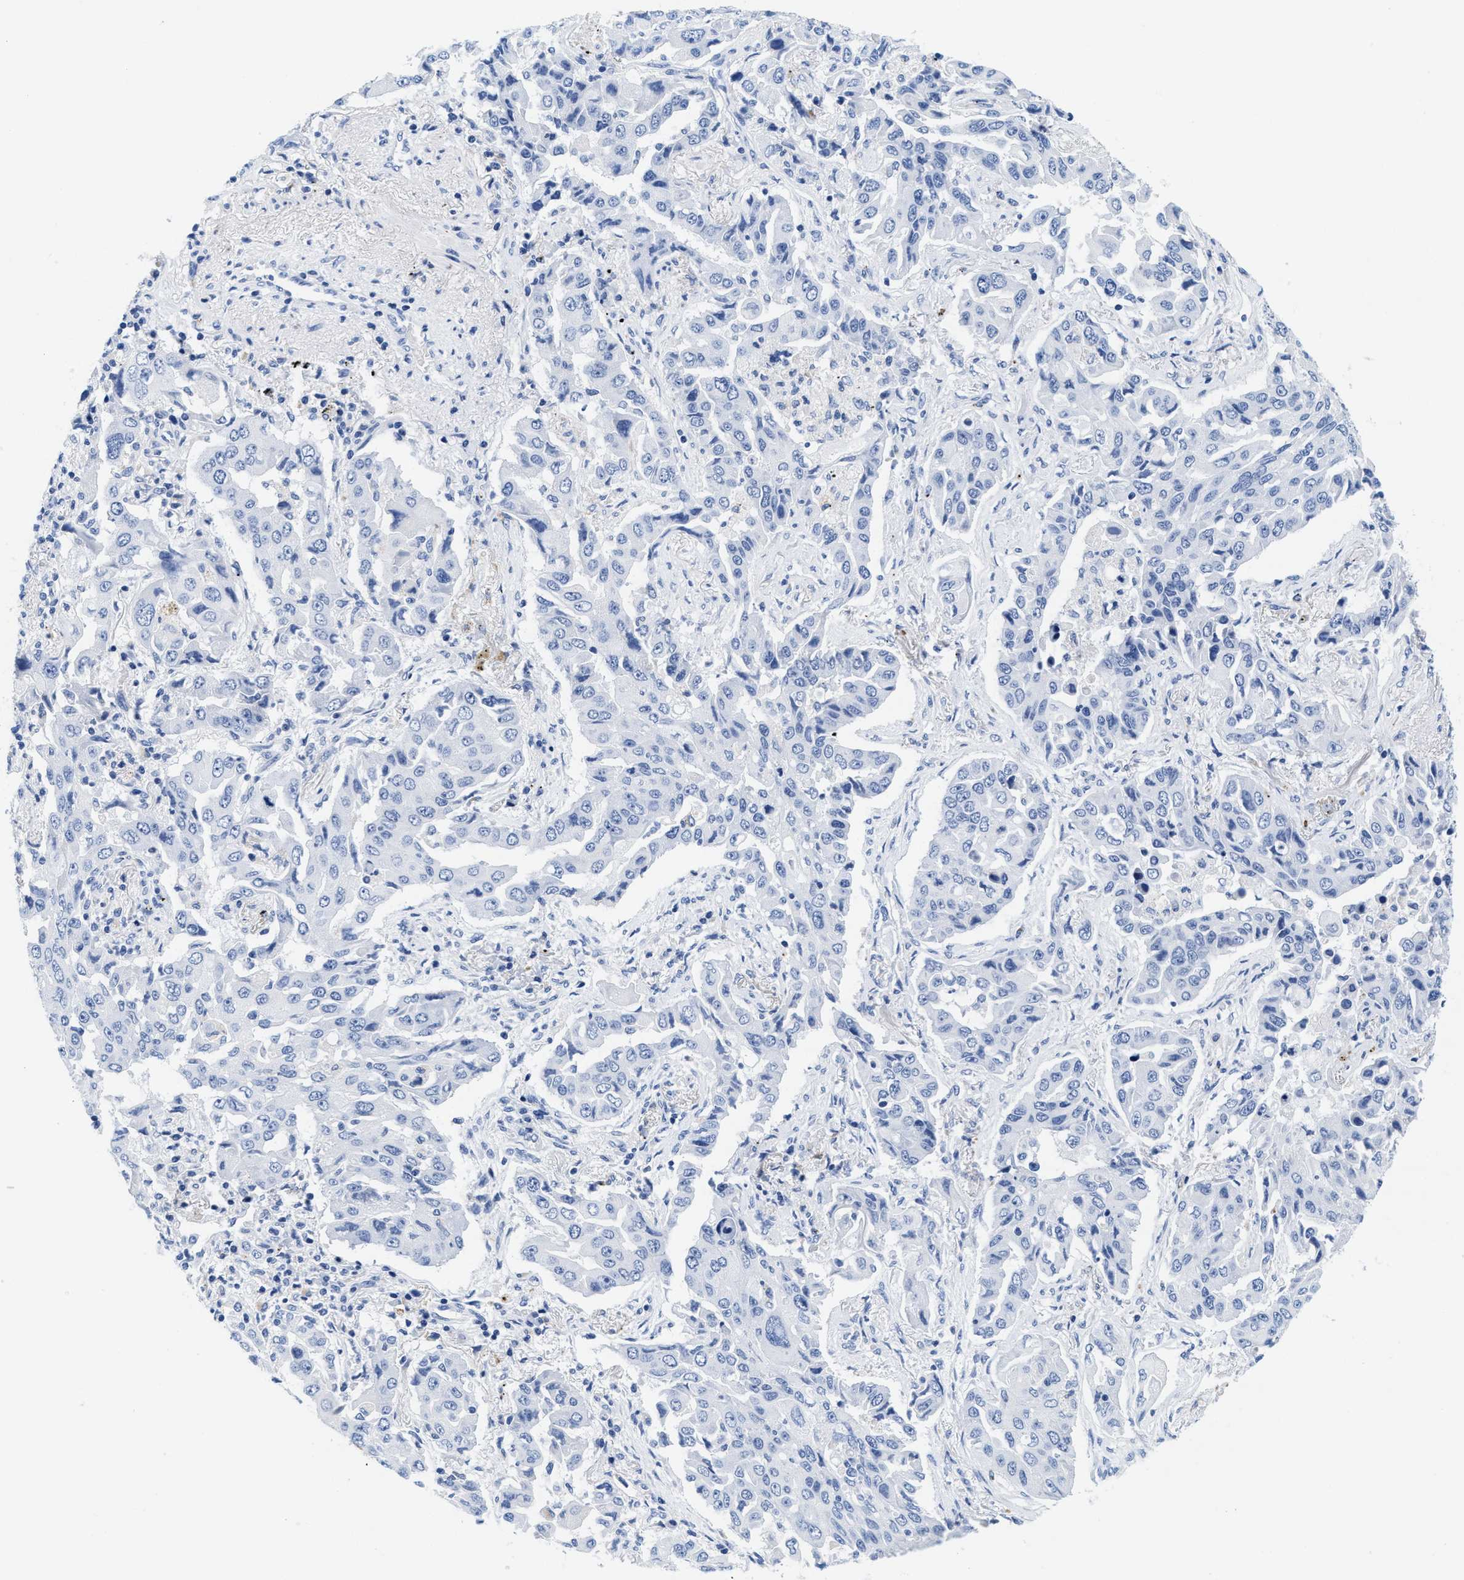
{"staining": {"intensity": "negative", "quantity": "none", "location": "none"}, "tissue": "lung cancer", "cell_type": "Tumor cells", "image_type": "cancer", "snomed": [{"axis": "morphology", "description": "Adenocarcinoma, NOS"}, {"axis": "topography", "description": "Lung"}], "caption": "DAB (3,3'-diaminobenzidine) immunohistochemical staining of human adenocarcinoma (lung) demonstrates no significant staining in tumor cells.", "gene": "TTC3", "patient": {"sex": "female", "age": 65}}